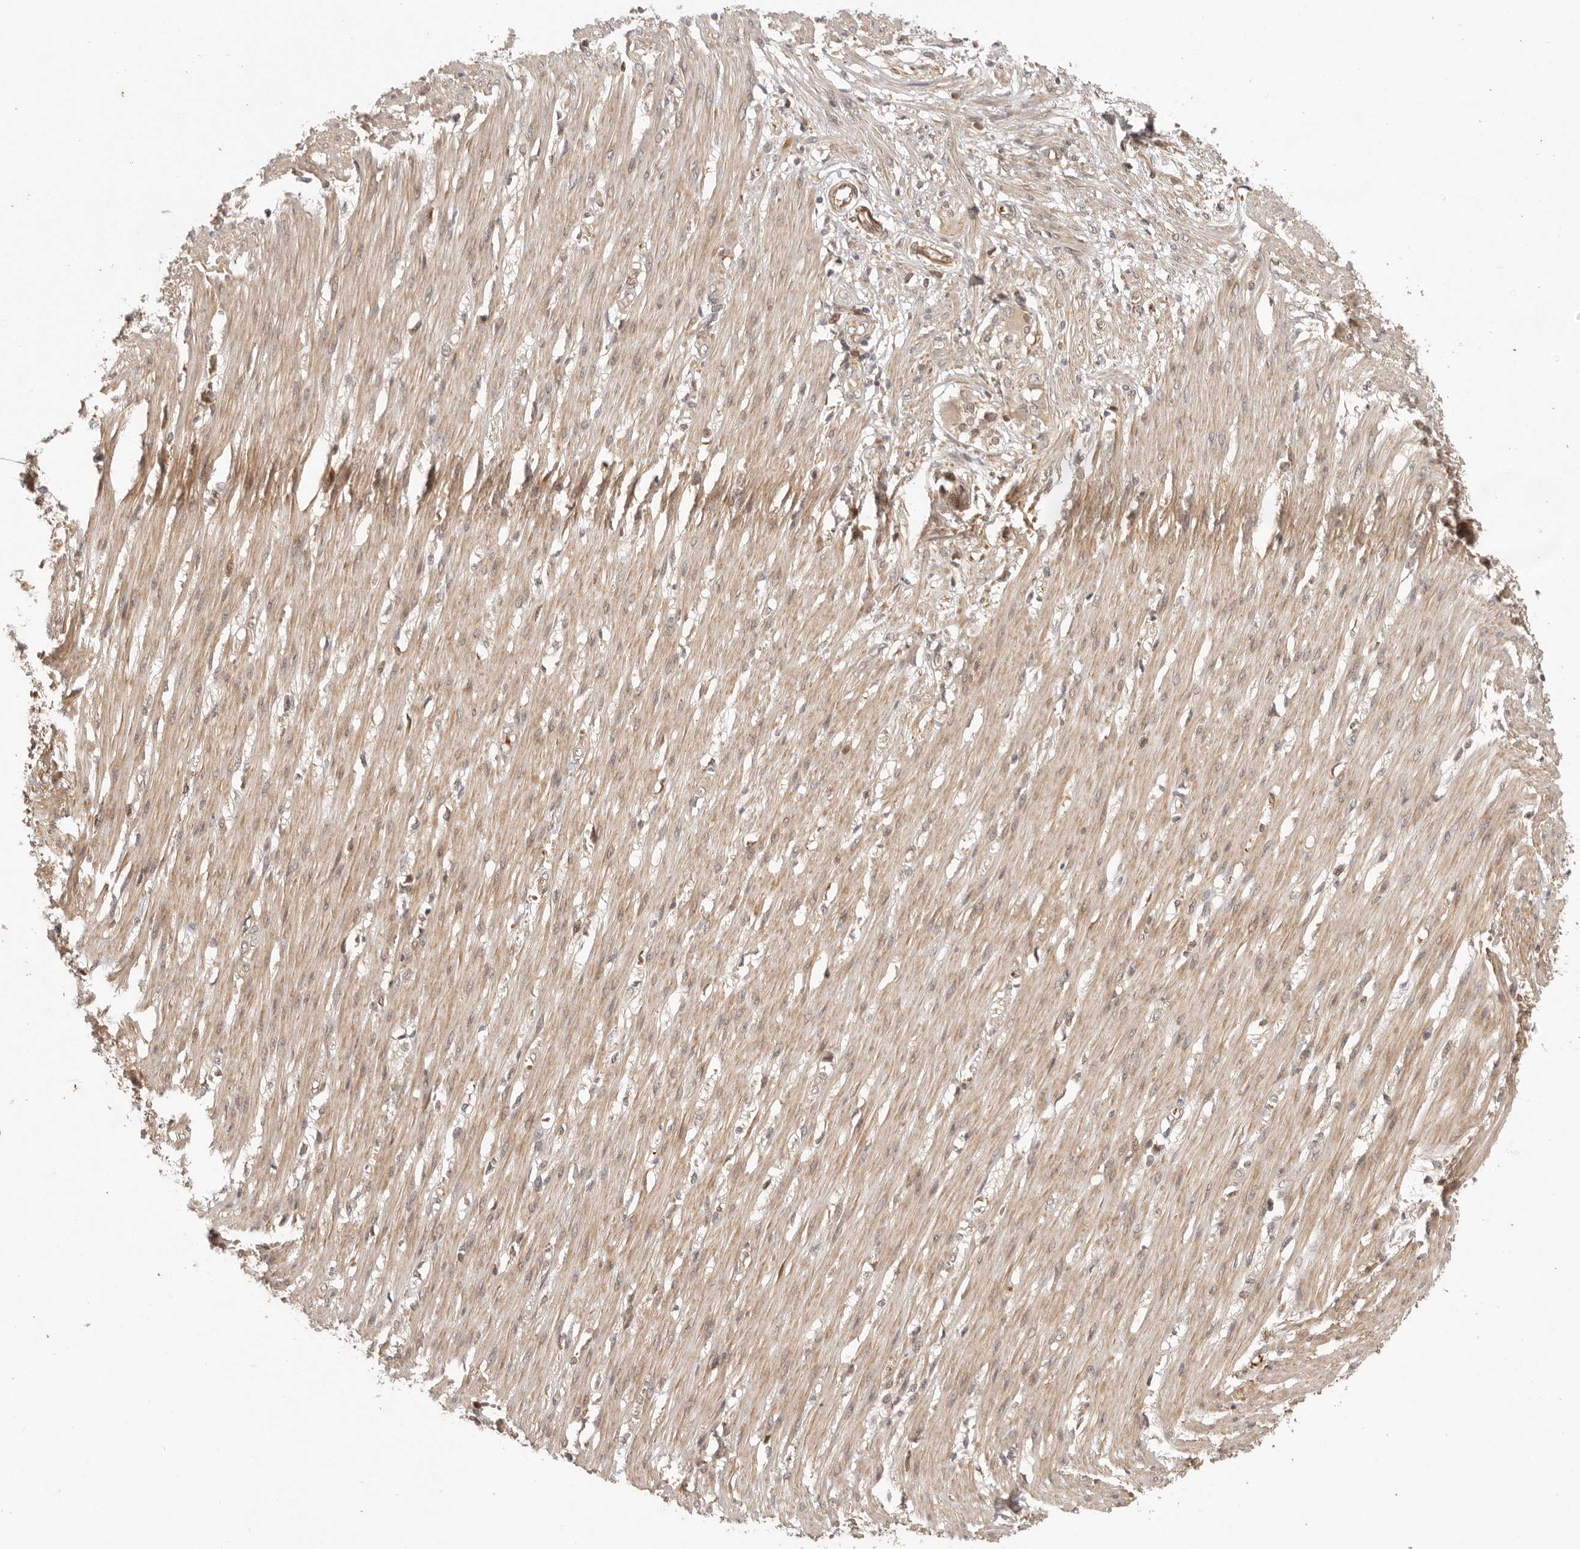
{"staining": {"intensity": "moderate", "quantity": ">75%", "location": "cytoplasmic/membranous"}, "tissue": "smooth muscle", "cell_type": "Smooth muscle cells", "image_type": "normal", "snomed": [{"axis": "morphology", "description": "Normal tissue, NOS"}, {"axis": "morphology", "description": "Adenocarcinoma, NOS"}, {"axis": "topography", "description": "Colon"}, {"axis": "topography", "description": "Peripheral nerve tissue"}], "caption": "Protein positivity by immunohistochemistry (IHC) exhibits moderate cytoplasmic/membranous expression in approximately >75% of smooth muscle cells in normal smooth muscle. Using DAB (brown) and hematoxylin (blue) stains, captured at high magnification using brightfield microscopy.", "gene": "AHDC1", "patient": {"sex": "male", "age": 14}}